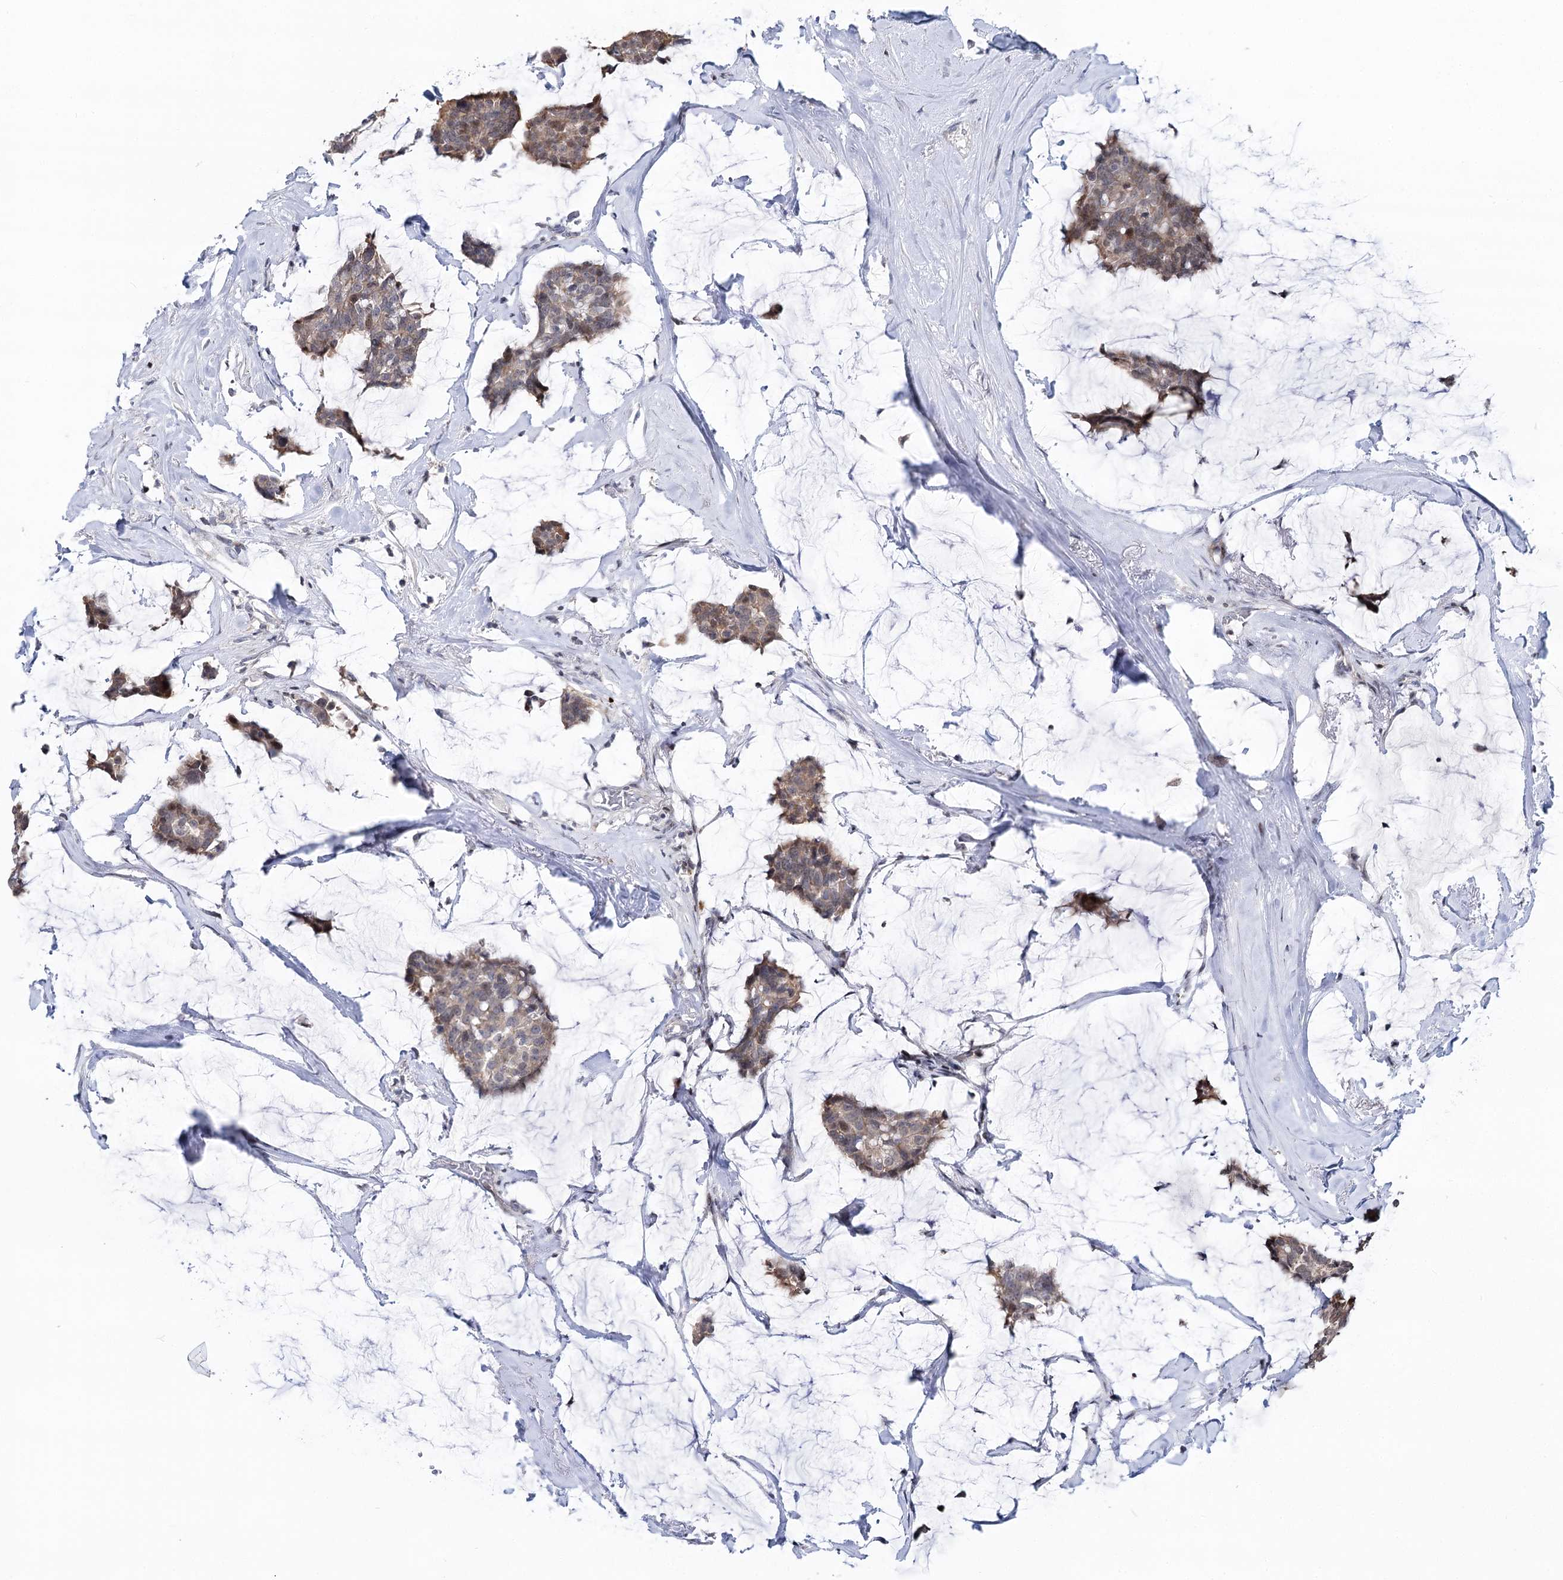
{"staining": {"intensity": "moderate", "quantity": ">75%", "location": "cytoplasmic/membranous"}, "tissue": "breast cancer", "cell_type": "Tumor cells", "image_type": "cancer", "snomed": [{"axis": "morphology", "description": "Duct carcinoma"}, {"axis": "topography", "description": "Breast"}], "caption": "High-magnification brightfield microscopy of breast cancer stained with DAB (3,3'-diaminobenzidine) (brown) and counterstained with hematoxylin (blue). tumor cells exhibit moderate cytoplasmic/membranous positivity is seen in approximately>75% of cells. Ihc stains the protein of interest in brown and the nuclei are stained blue.", "gene": "PTGR1", "patient": {"sex": "female", "age": 93}}